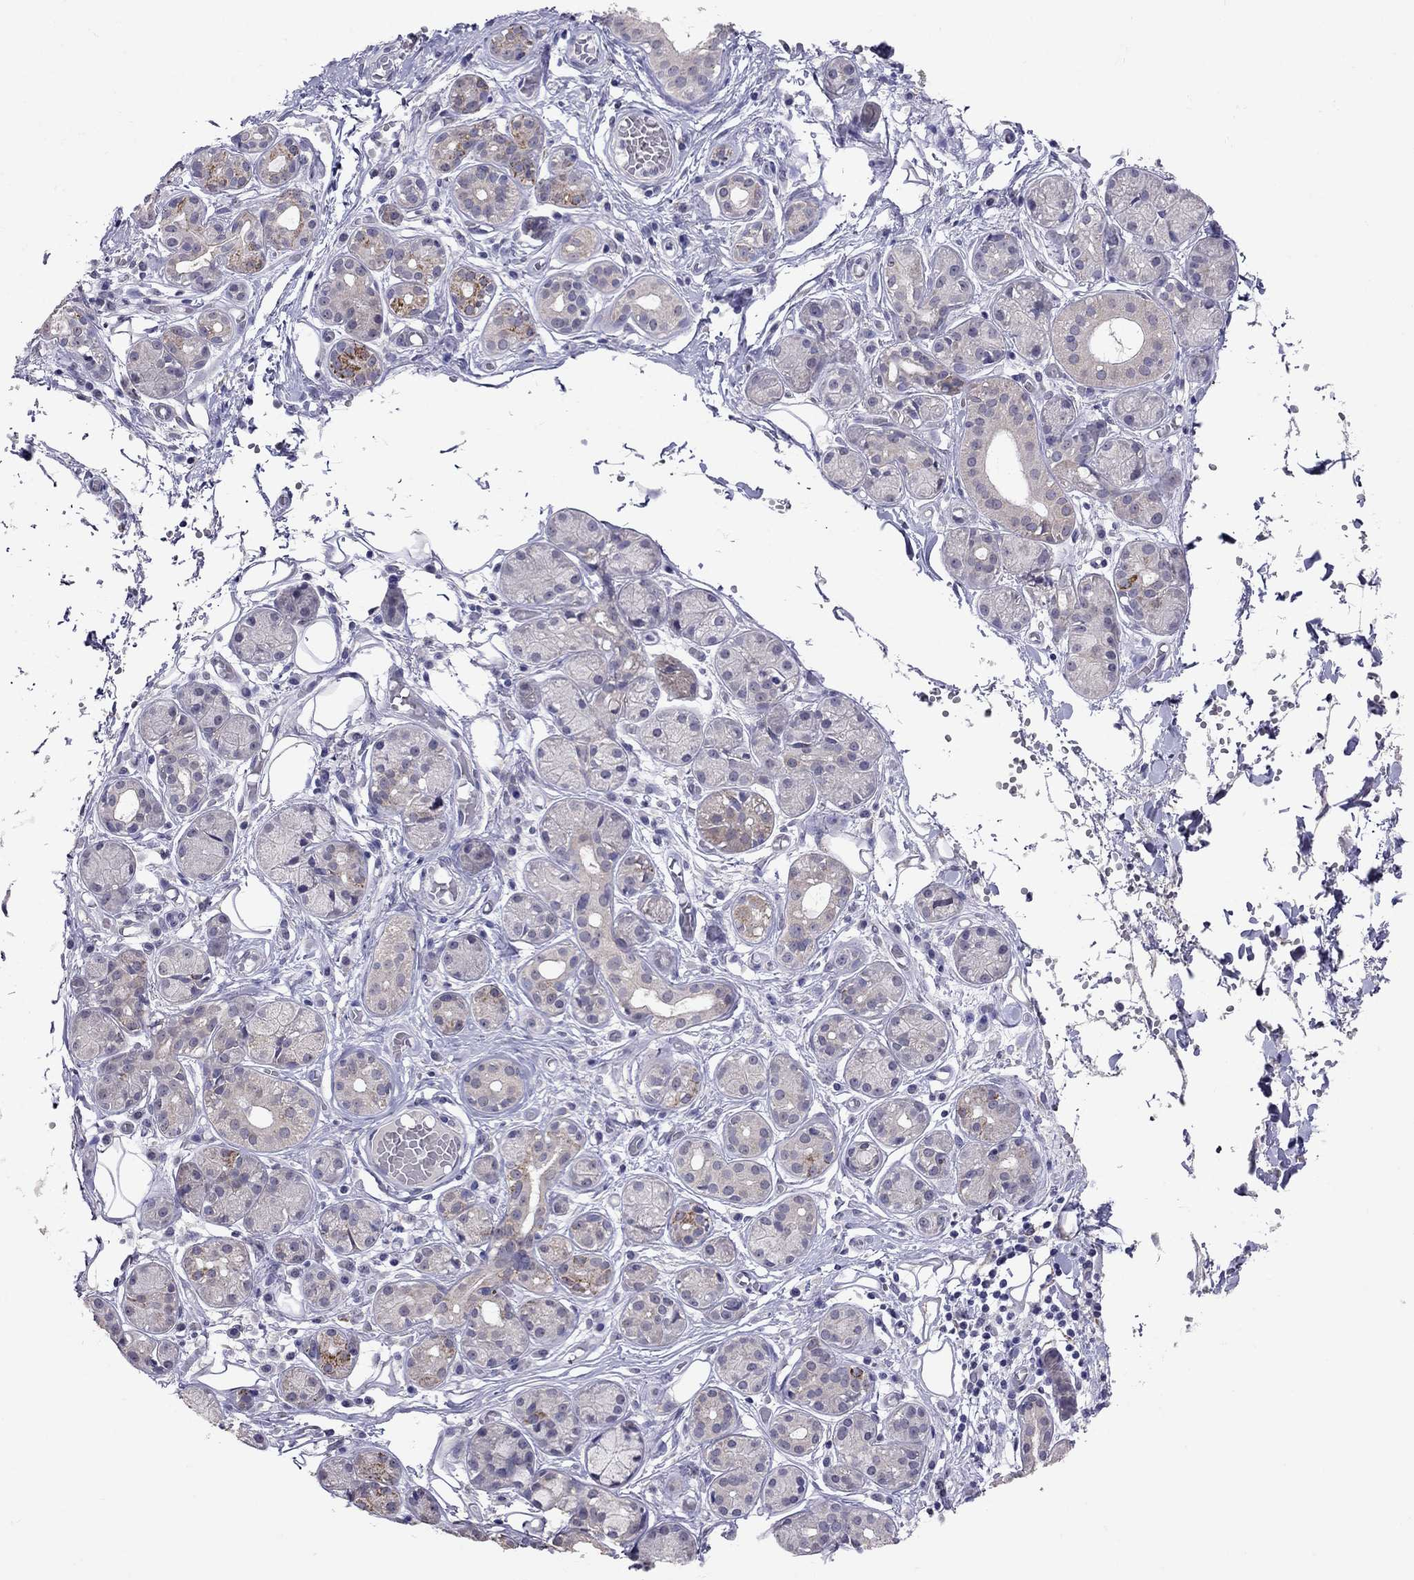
{"staining": {"intensity": "weak", "quantity": "<25%", "location": "cytoplasmic/membranous"}, "tissue": "salivary gland", "cell_type": "Glandular cells", "image_type": "normal", "snomed": [{"axis": "morphology", "description": "Normal tissue, NOS"}, {"axis": "topography", "description": "Salivary gland"}, {"axis": "topography", "description": "Peripheral nerve tissue"}], "caption": "IHC of benign salivary gland demonstrates no positivity in glandular cells.", "gene": "MYO3B", "patient": {"sex": "male", "age": 71}}